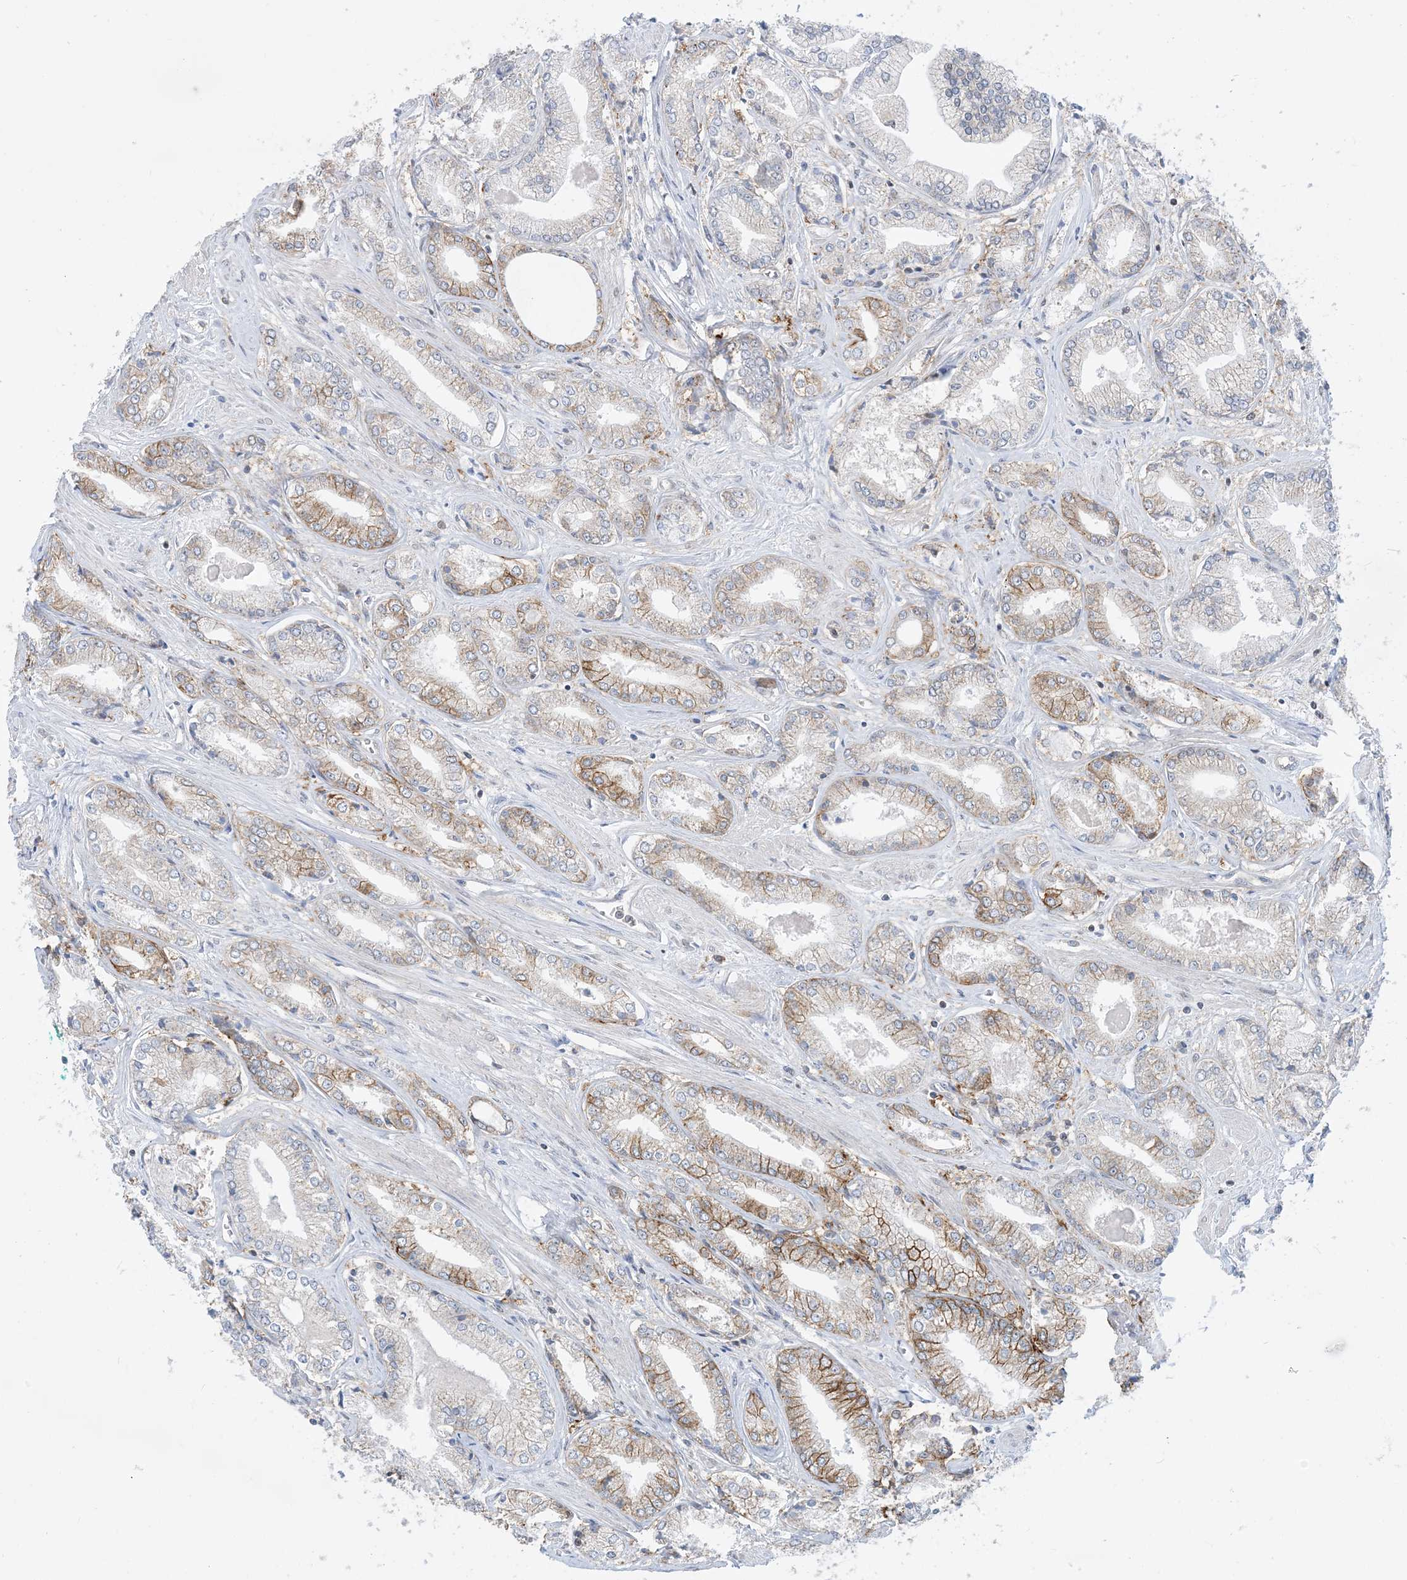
{"staining": {"intensity": "moderate", "quantity": "<25%", "location": "cytoplasmic/membranous"}, "tissue": "prostate cancer", "cell_type": "Tumor cells", "image_type": "cancer", "snomed": [{"axis": "morphology", "description": "Adenocarcinoma, Low grade"}, {"axis": "topography", "description": "Prostate"}], "caption": "Immunohistochemistry (IHC) histopathology image of neoplastic tissue: prostate cancer stained using IHC reveals low levels of moderate protein expression localized specifically in the cytoplasmic/membranous of tumor cells, appearing as a cytoplasmic/membranous brown color.", "gene": "CASP4", "patient": {"sex": "male", "age": 60}}